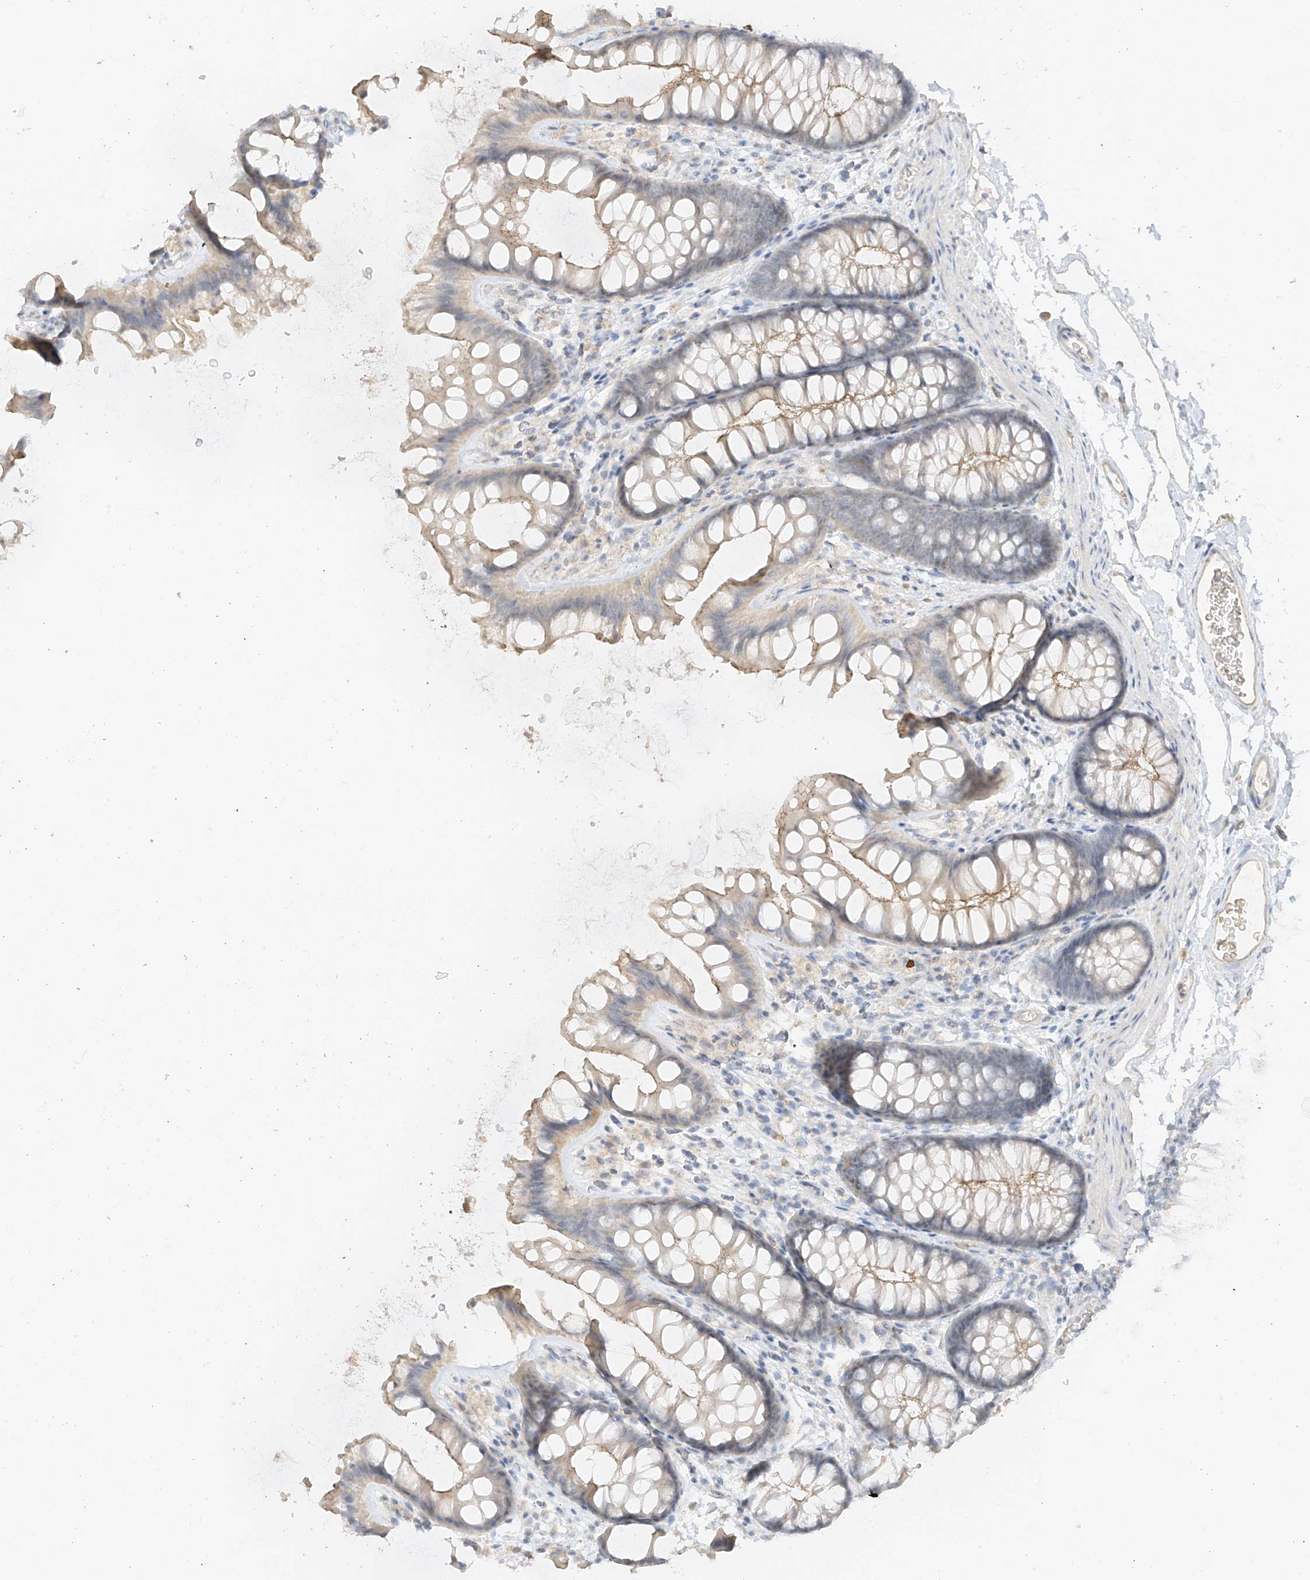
{"staining": {"intensity": "negative", "quantity": "none", "location": "none"}, "tissue": "colon", "cell_type": "Endothelial cells", "image_type": "normal", "snomed": [{"axis": "morphology", "description": "Normal tissue, NOS"}, {"axis": "topography", "description": "Colon"}], "caption": "Immunohistochemical staining of normal colon exhibits no significant expression in endothelial cells.", "gene": "ZBTB41", "patient": {"sex": "female", "age": 62}}